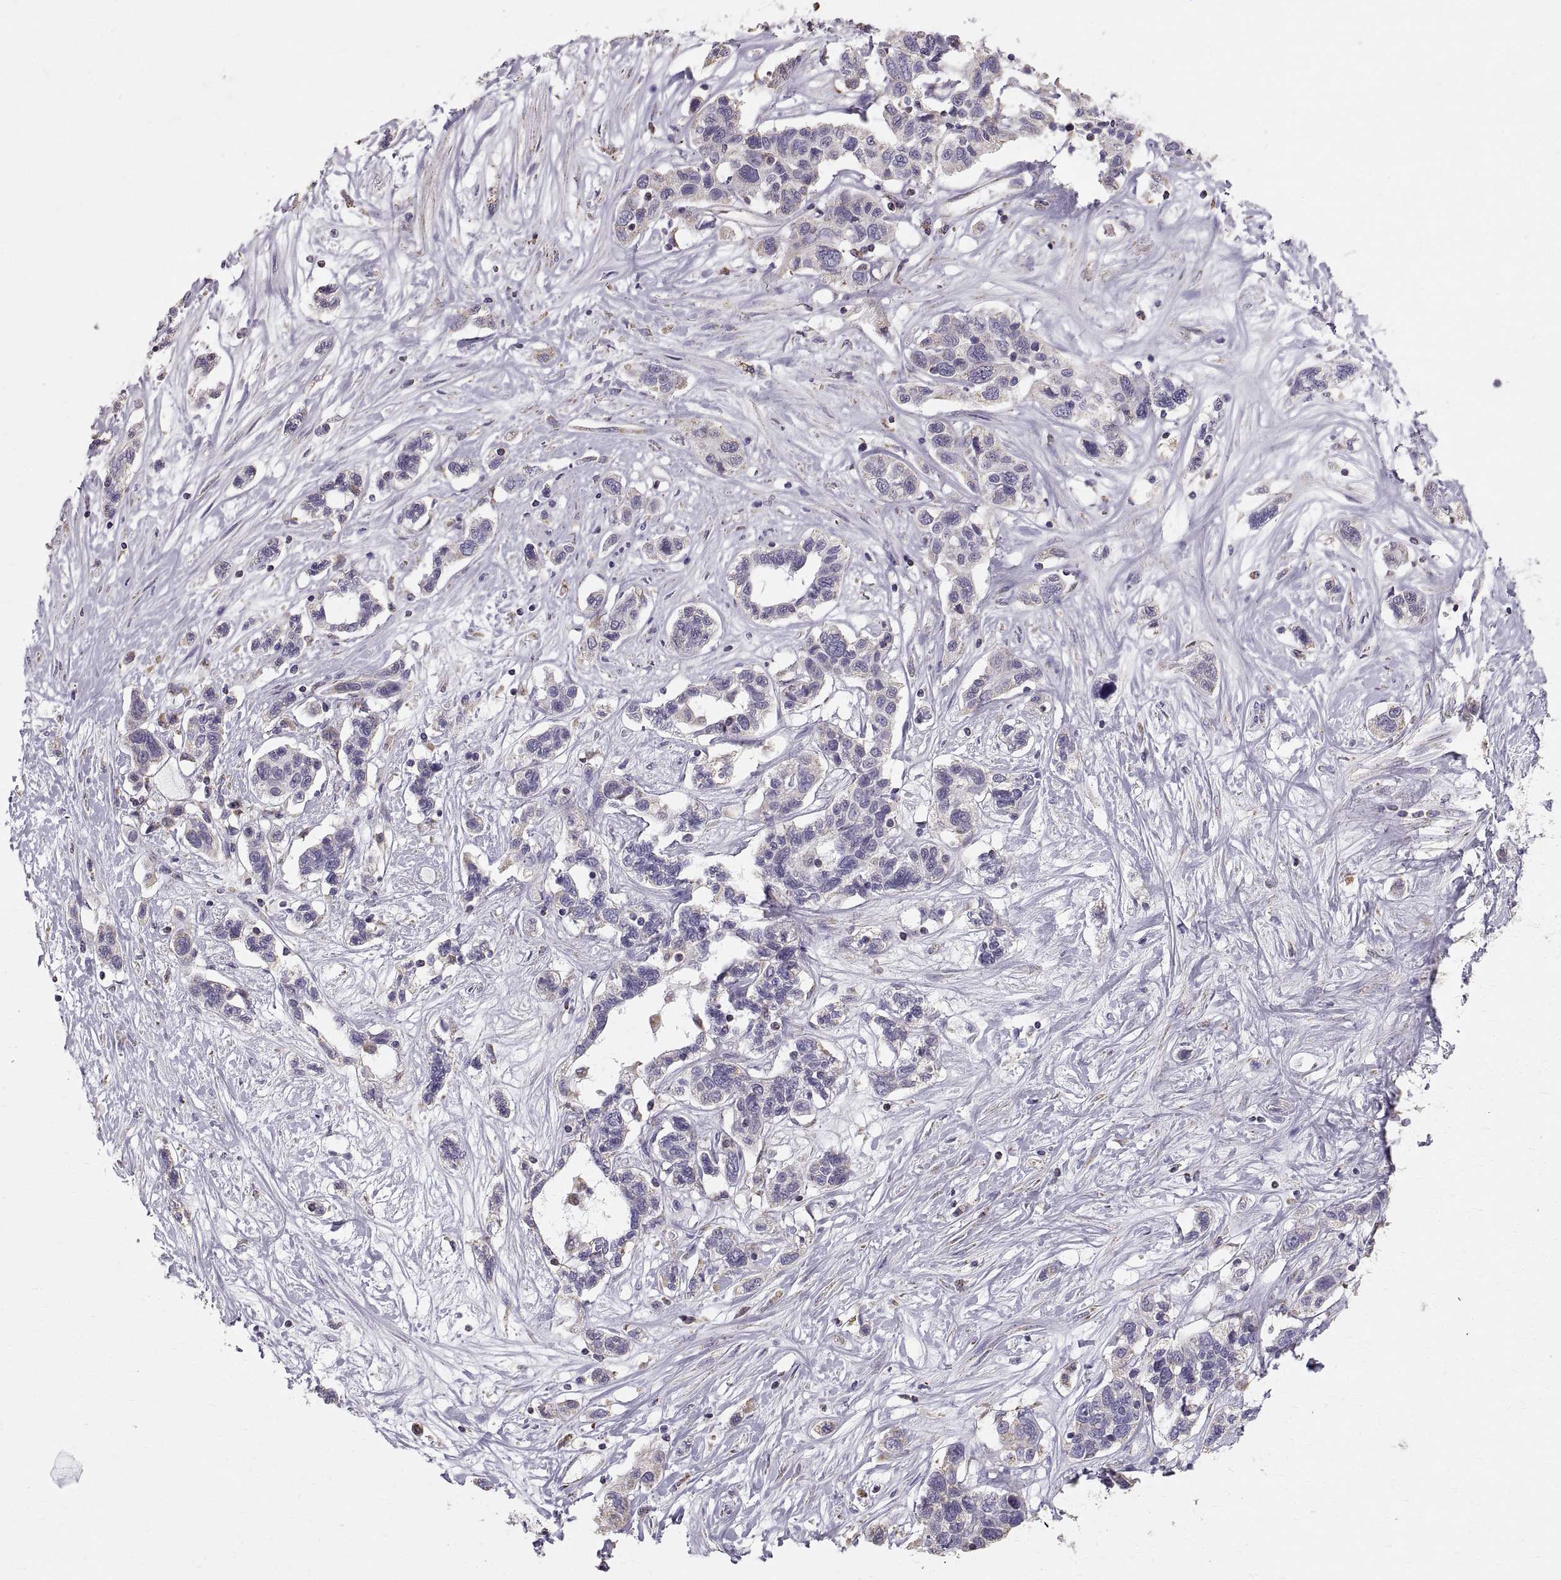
{"staining": {"intensity": "weak", "quantity": "<25%", "location": "cytoplasmic/membranous"}, "tissue": "liver cancer", "cell_type": "Tumor cells", "image_type": "cancer", "snomed": [{"axis": "morphology", "description": "Adenocarcinoma, NOS"}, {"axis": "morphology", "description": "Cholangiocarcinoma"}, {"axis": "topography", "description": "Liver"}], "caption": "Protein analysis of liver cancer (cholangiocarcinoma) shows no significant positivity in tumor cells.", "gene": "STMND1", "patient": {"sex": "male", "age": 64}}